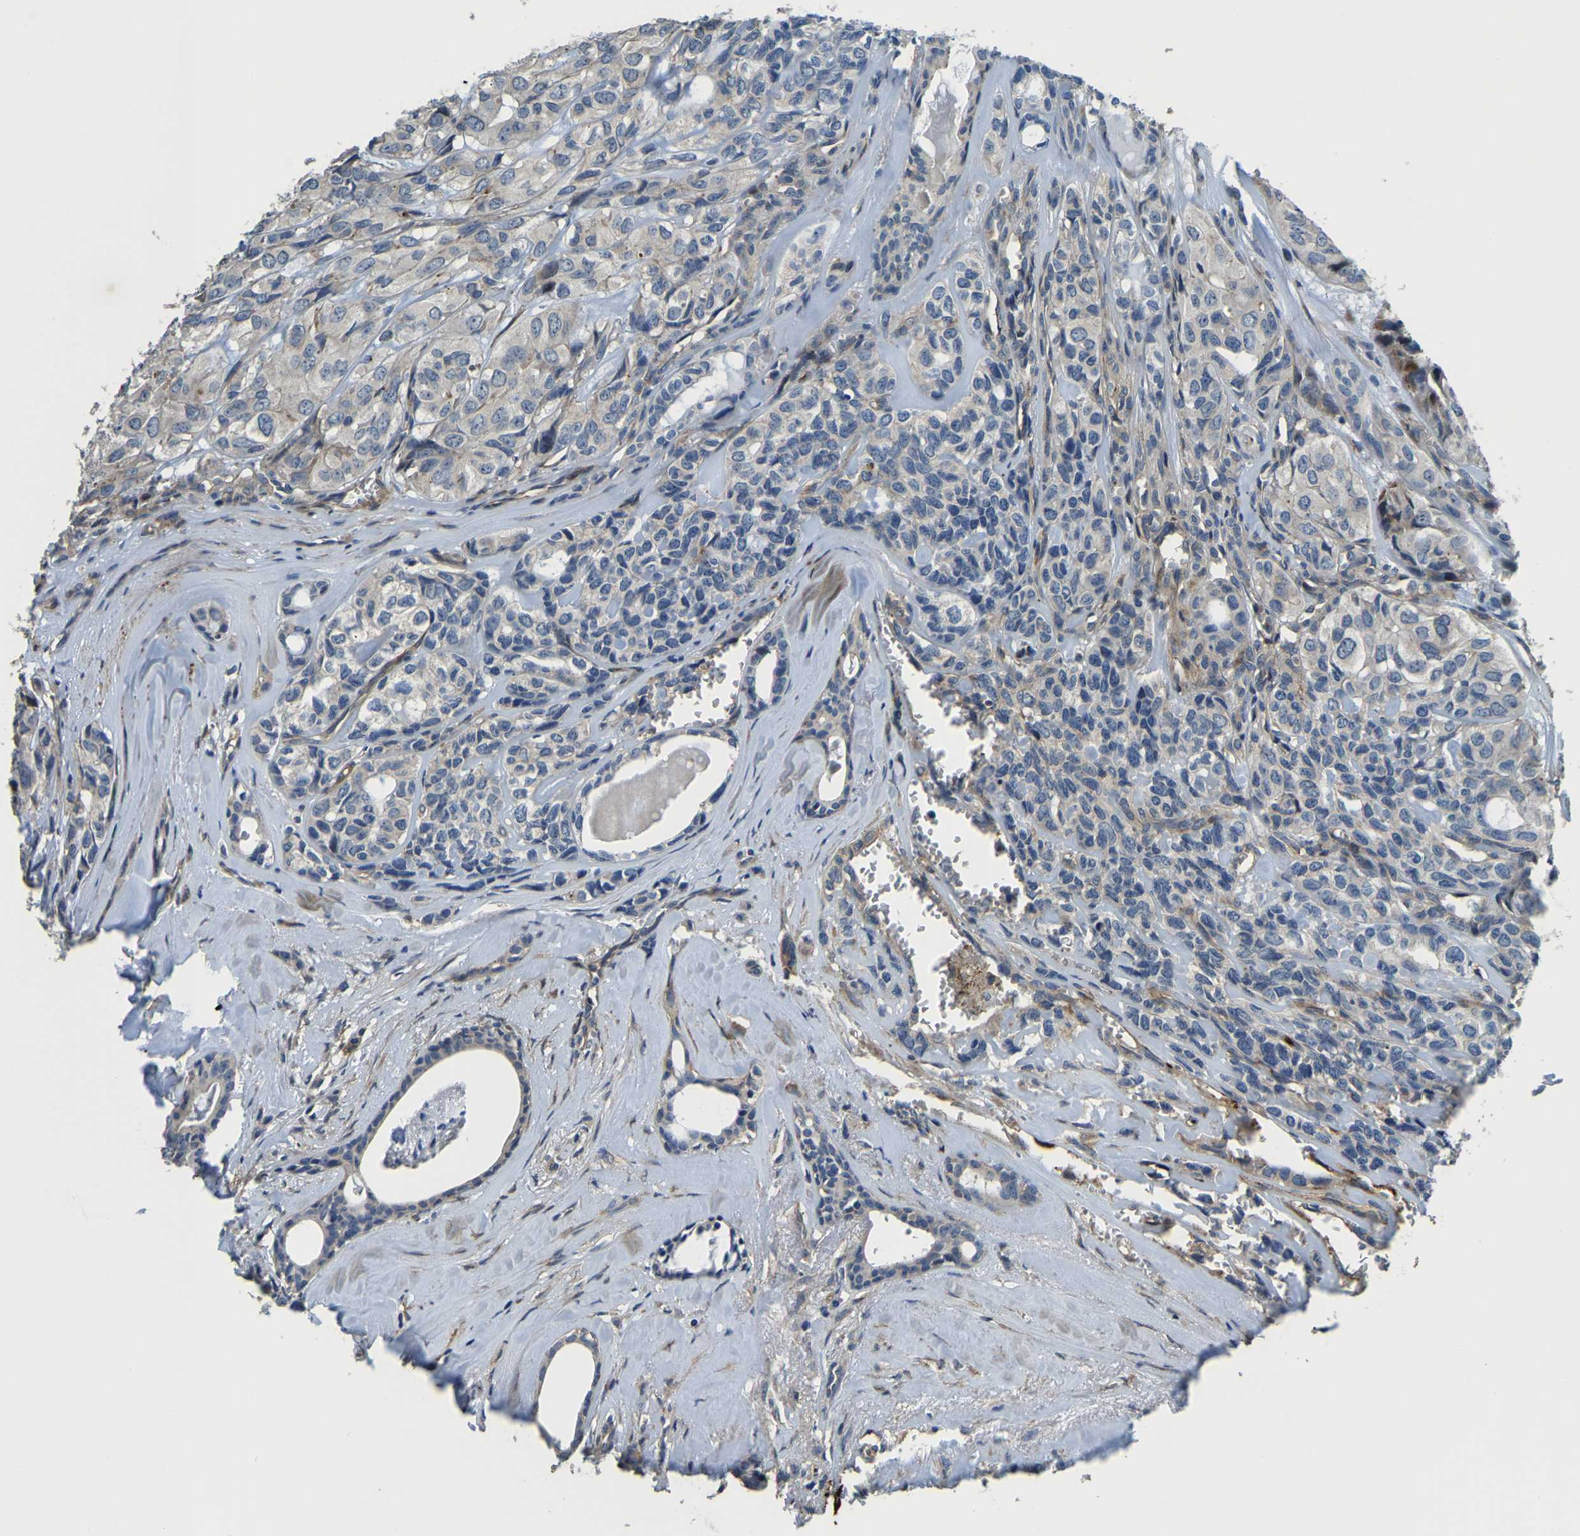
{"staining": {"intensity": "negative", "quantity": "none", "location": "none"}, "tissue": "head and neck cancer", "cell_type": "Tumor cells", "image_type": "cancer", "snomed": [{"axis": "morphology", "description": "Adenocarcinoma, NOS"}, {"axis": "topography", "description": "Salivary gland, NOS"}, {"axis": "topography", "description": "Head-Neck"}], "caption": "This is an IHC image of human head and neck adenocarcinoma. There is no expression in tumor cells.", "gene": "RNF39", "patient": {"sex": "female", "age": 76}}